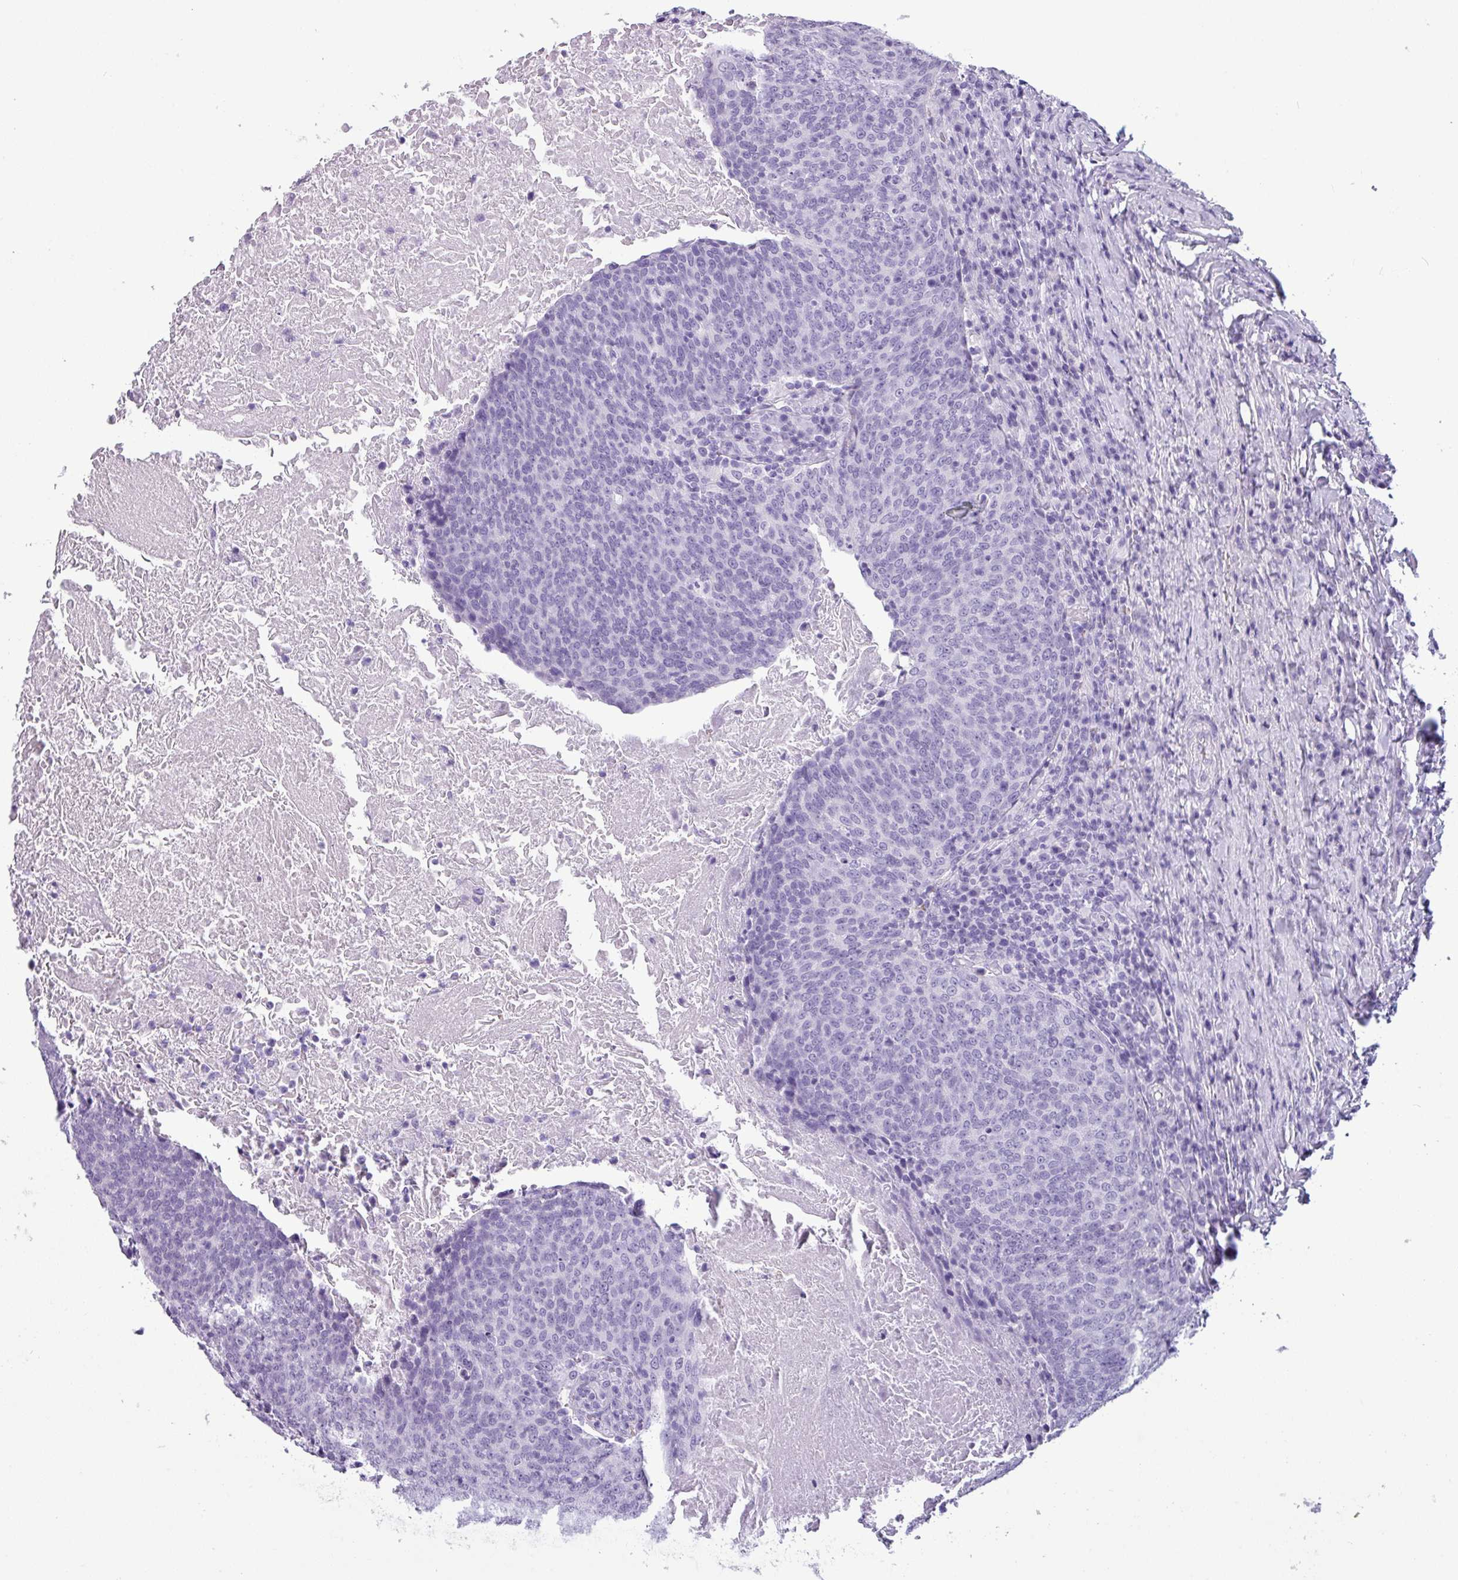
{"staining": {"intensity": "negative", "quantity": "none", "location": "none"}, "tissue": "head and neck cancer", "cell_type": "Tumor cells", "image_type": "cancer", "snomed": [{"axis": "morphology", "description": "Squamous cell carcinoma, NOS"}, {"axis": "morphology", "description": "Squamous cell carcinoma, metastatic, NOS"}, {"axis": "topography", "description": "Lymph node"}, {"axis": "topography", "description": "Head-Neck"}], "caption": "The IHC histopathology image has no significant staining in tumor cells of head and neck cancer (squamous cell carcinoma) tissue.", "gene": "CRYBB2", "patient": {"sex": "male", "age": 62}}